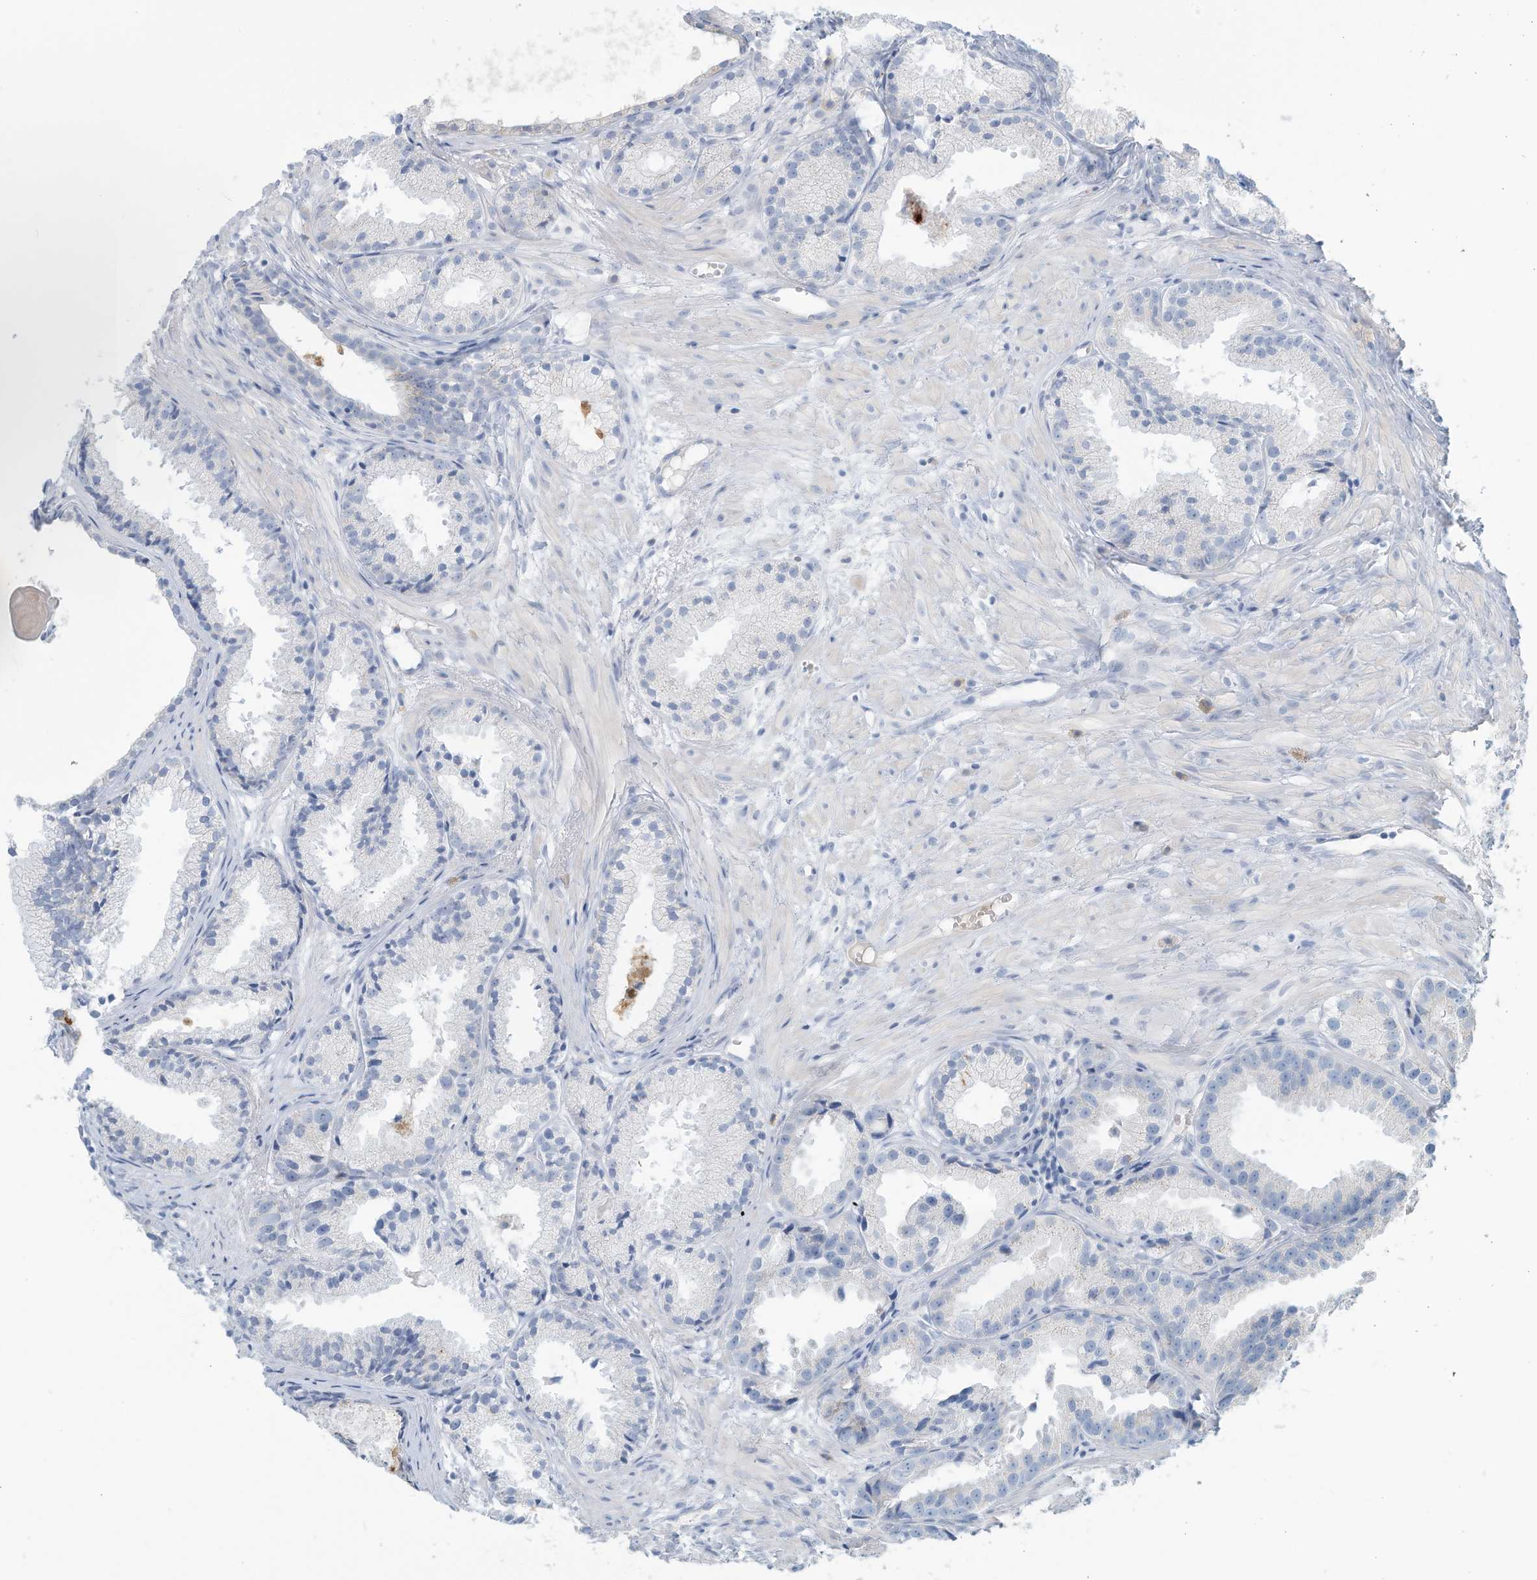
{"staining": {"intensity": "negative", "quantity": "none", "location": "none"}, "tissue": "prostate cancer", "cell_type": "Tumor cells", "image_type": "cancer", "snomed": [{"axis": "morphology", "description": "Adenocarcinoma, Medium grade"}, {"axis": "topography", "description": "Prostate"}], "caption": "A histopathology image of human adenocarcinoma (medium-grade) (prostate) is negative for staining in tumor cells.", "gene": "ERI2", "patient": {"sex": "male", "age": 88}}